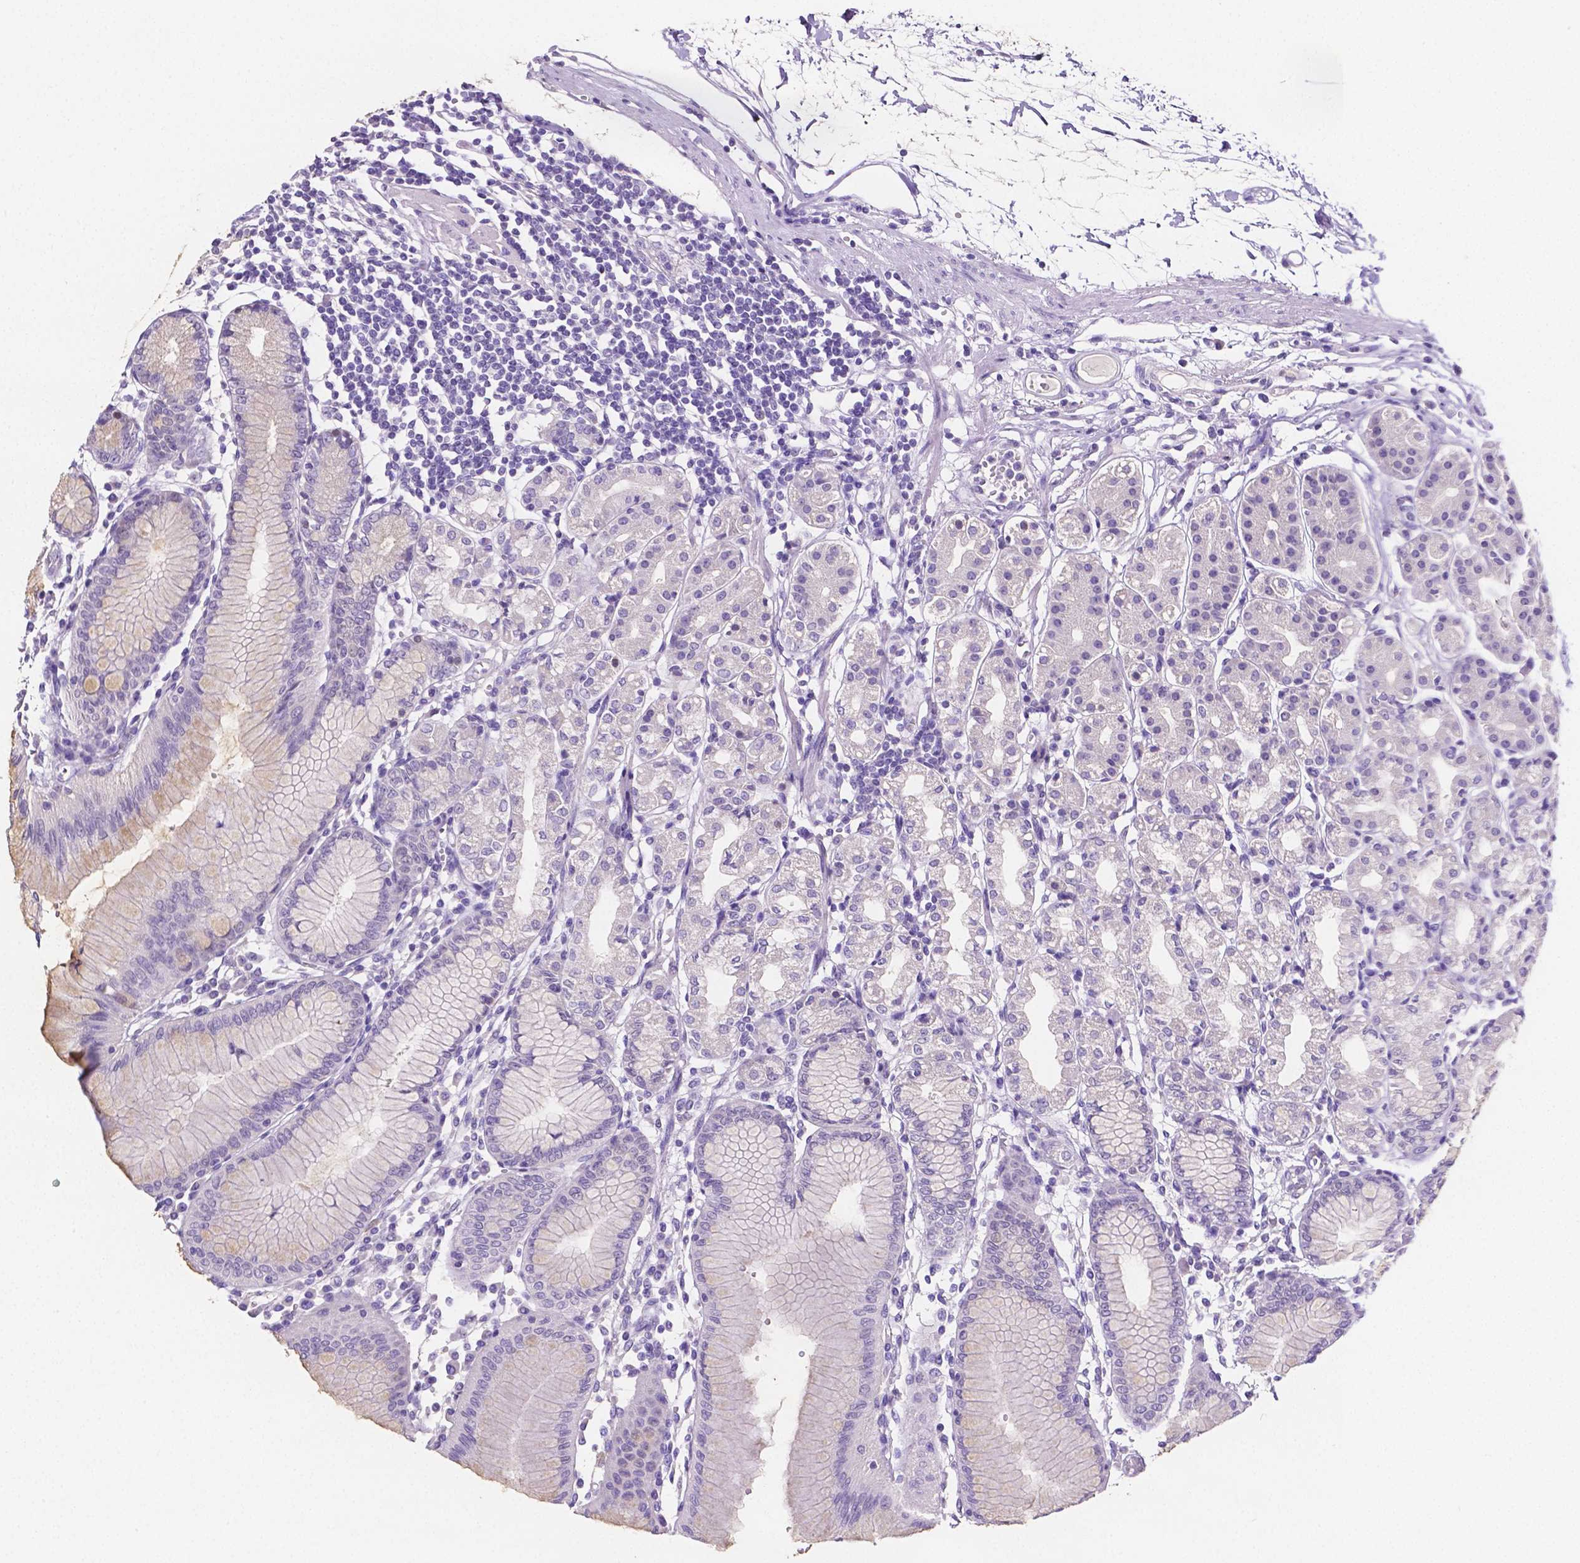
{"staining": {"intensity": "weak", "quantity": "<25%", "location": "cytoplasmic/membranous"}, "tissue": "stomach", "cell_type": "Glandular cells", "image_type": "normal", "snomed": [{"axis": "morphology", "description": "Normal tissue, NOS"}, {"axis": "topography", "description": "Skeletal muscle"}, {"axis": "topography", "description": "Stomach"}], "caption": "This is an immunohistochemistry (IHC) histopathology image of unremarkable human stomach. There is no expression in glandular cells.", "gene": "SLC22A2", "patient": {"sex": "female", "age": 57}}